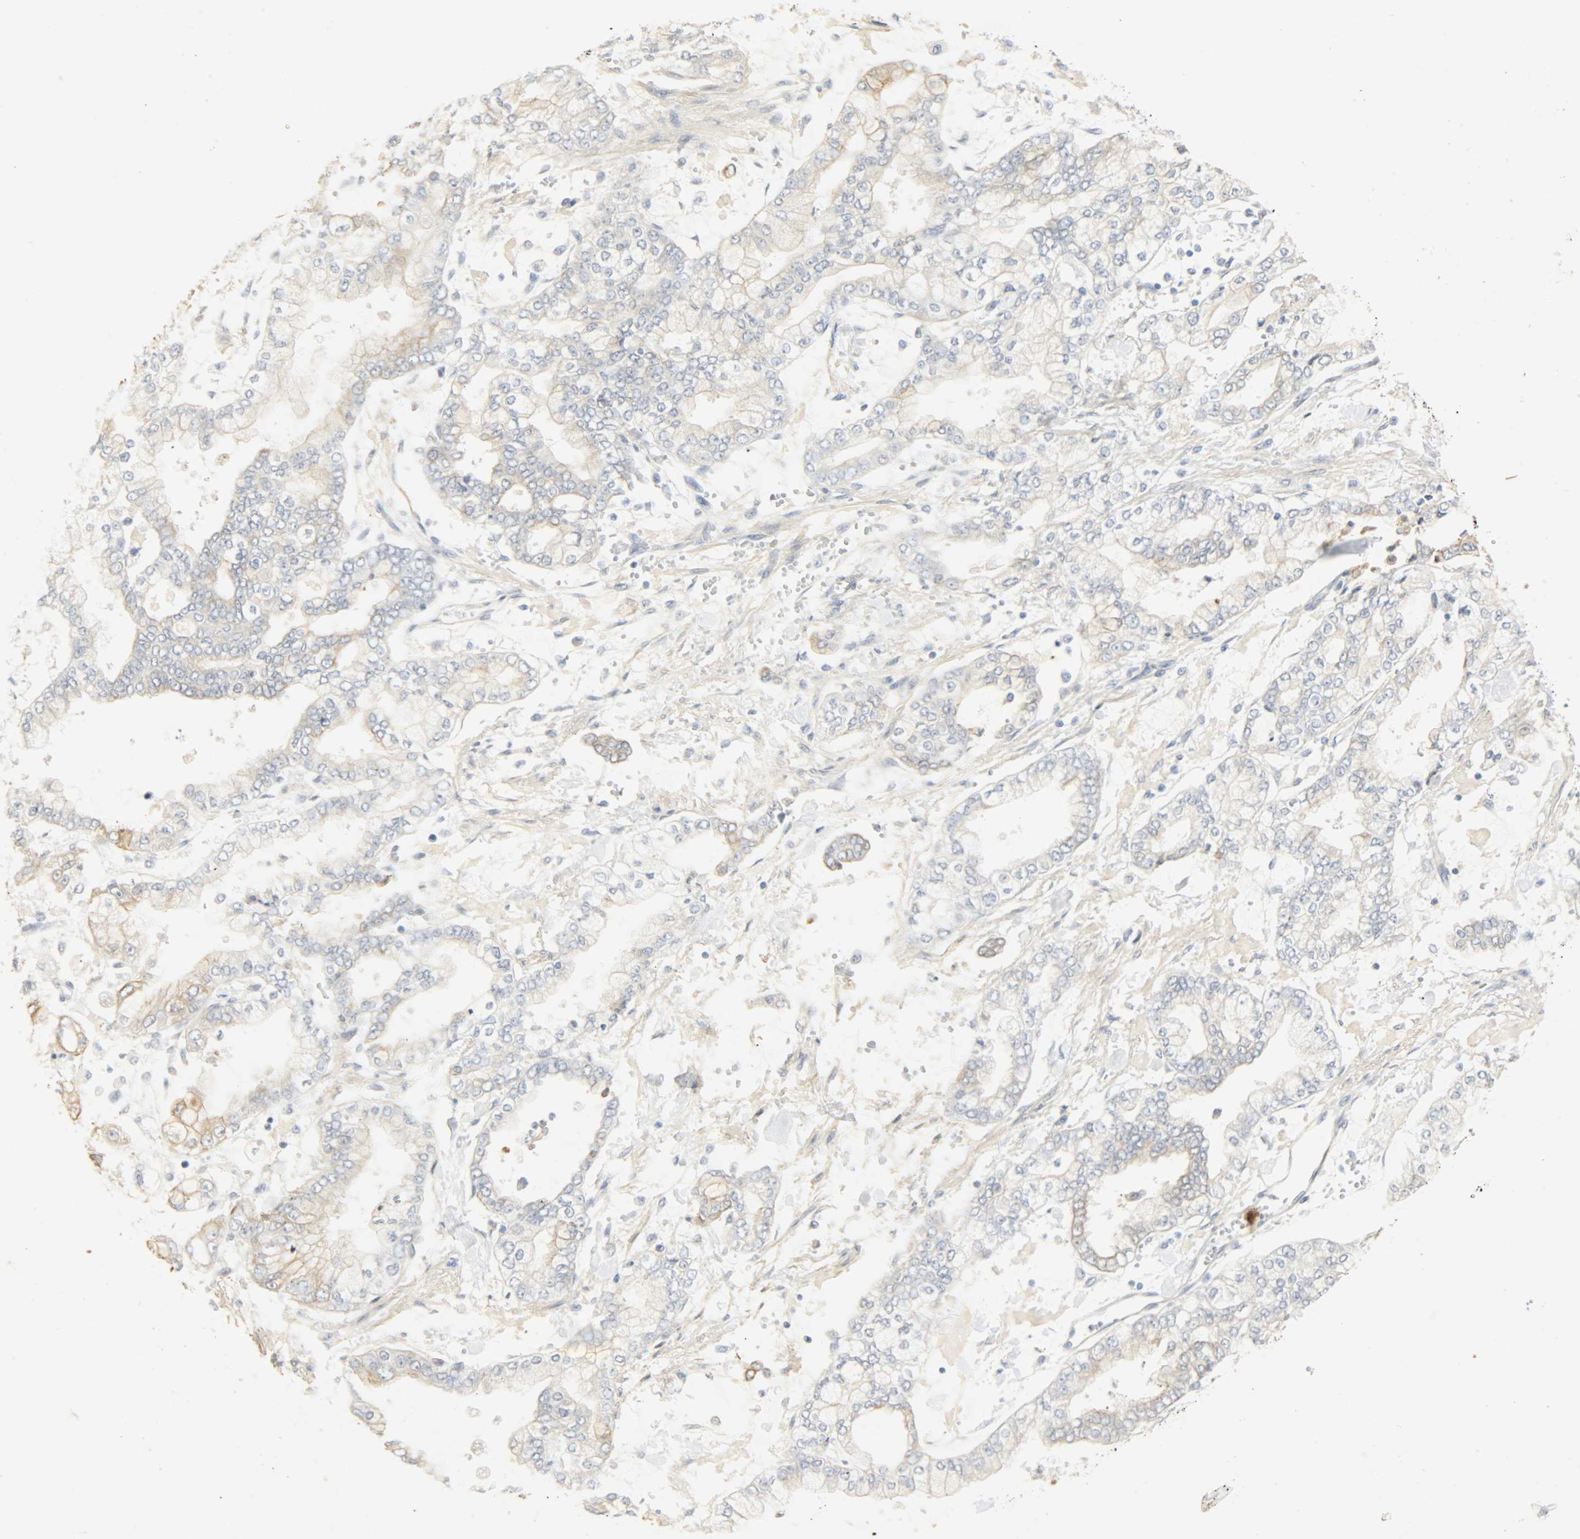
{"staining": {"intensity": "moderate", "quantity": "25%-75%", "location": "cytoplasmic/membranous"}, "tissue": "stomach cancer", "cell_type": "Tumor cells", "image_type": "cancer", "snomed": [{"axis": "morphology", "description": "Normal tissue, NOS"}, {"axis": "morphology", "description": "Adenocarcinoma, NOS"}, {"axis": "topography", "description": "Stomach, upper"}, {"axis": "topography", "description": "Stomach"}], "caption": "An immunohistochemistry (IHC) histopathology image of tumor tissue is shown. Protein staining in brown shows moderate cytoplasmic/membranous positivity in adenocarcinoma (stomach) within tumor cells. Immunohistochemistry stains the protein in brown and the nuclei are stained blue.", "gene": "USP13", "patient": {"sex": "male", "age": 76}}